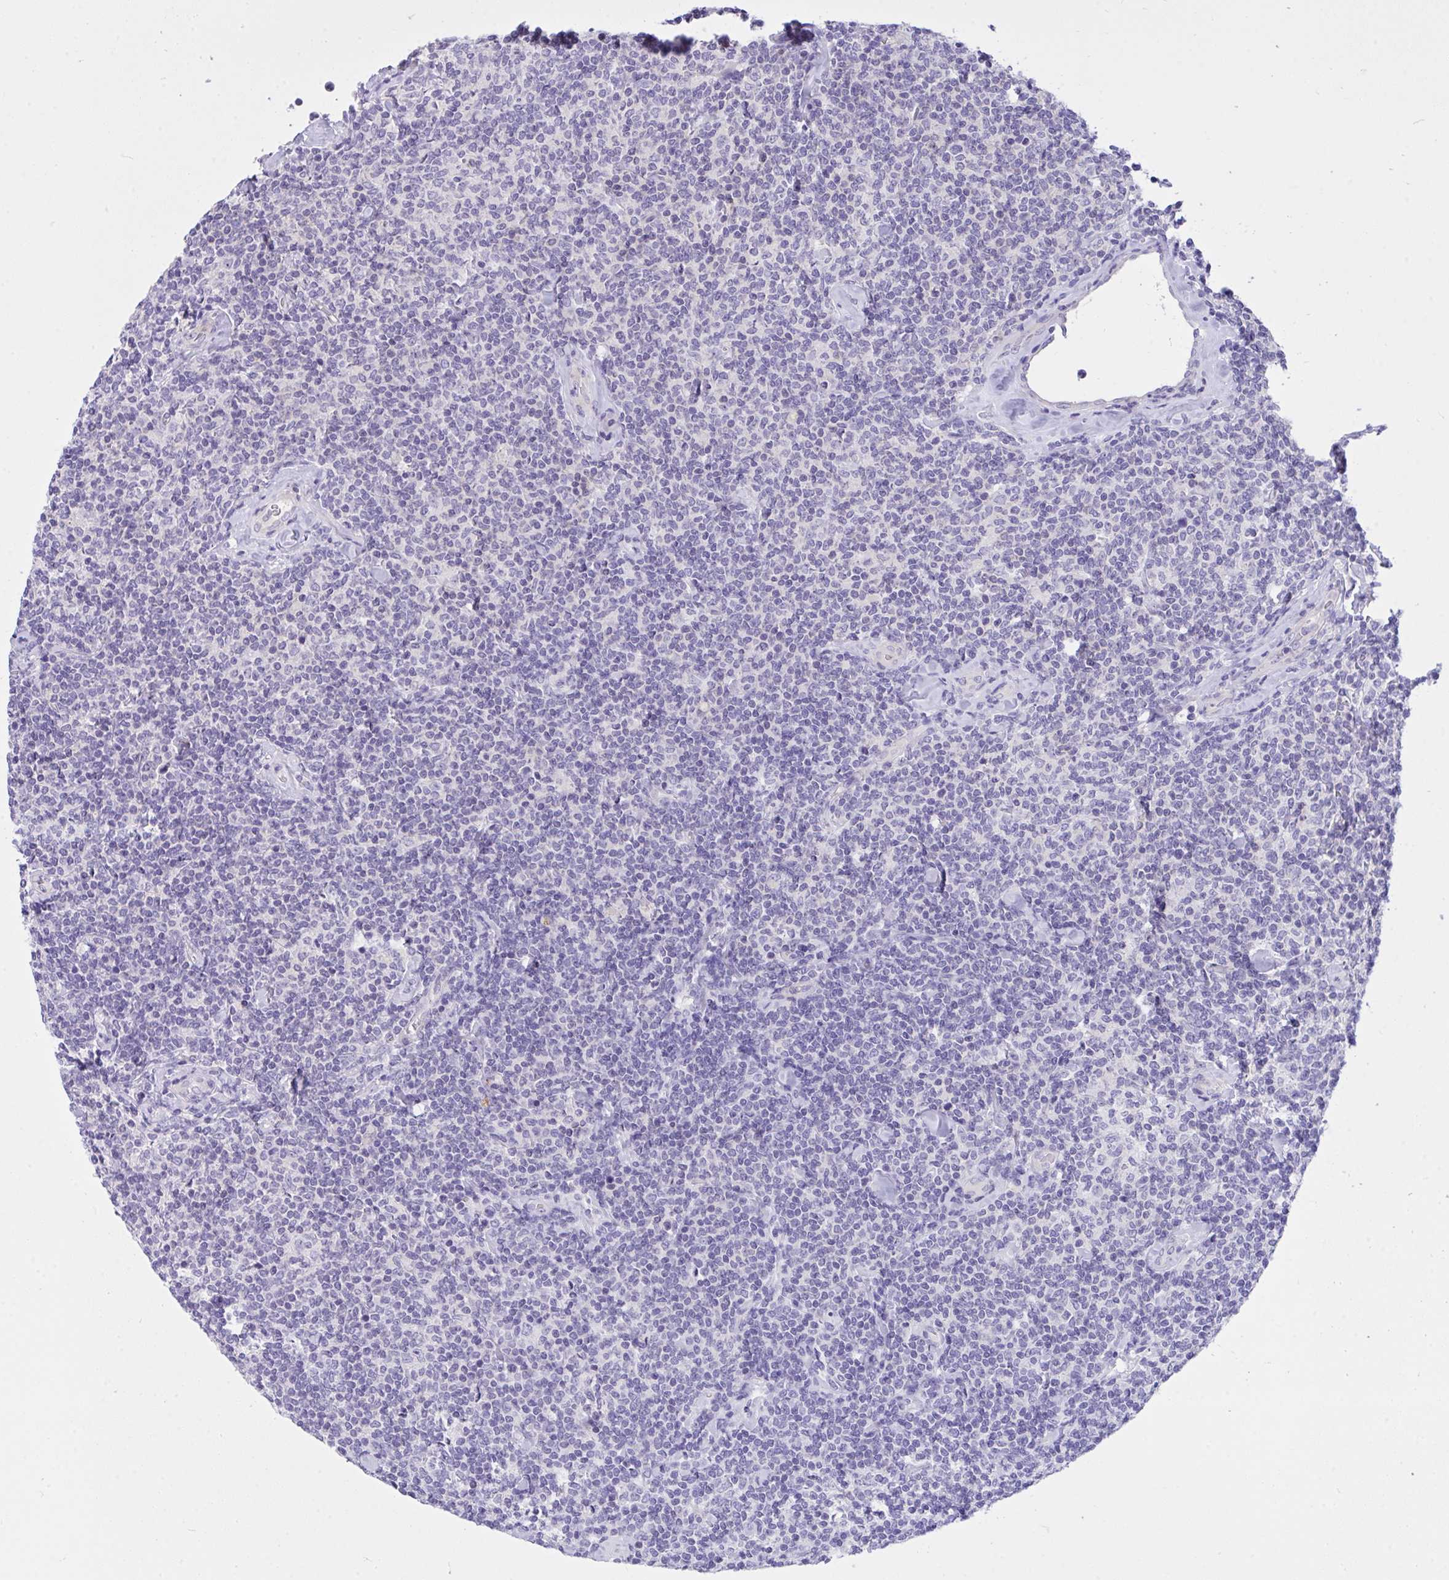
{"staining": {"intensity": "negative", "quantity": "none", "location": "none"}, "tissue": "lymphoma", "cell_type": "Tumor cells", "image_type": "cancer", "snomed": [{"axis": "morphology", "description": "Malignant lymphoma, non-Hodgkin's type, Low grade"}, {"axis": "topography", "description": "Lymph node"}], "caption": "Malignant lymphoma, non-Hodgkin's type (low-grade) was stained to show a protein in brown. There is no significant staining in tumor cells. Nuclei are stained in blue.", "gene": "TLN2", "patient": {"sex": "female", "age": 56}}